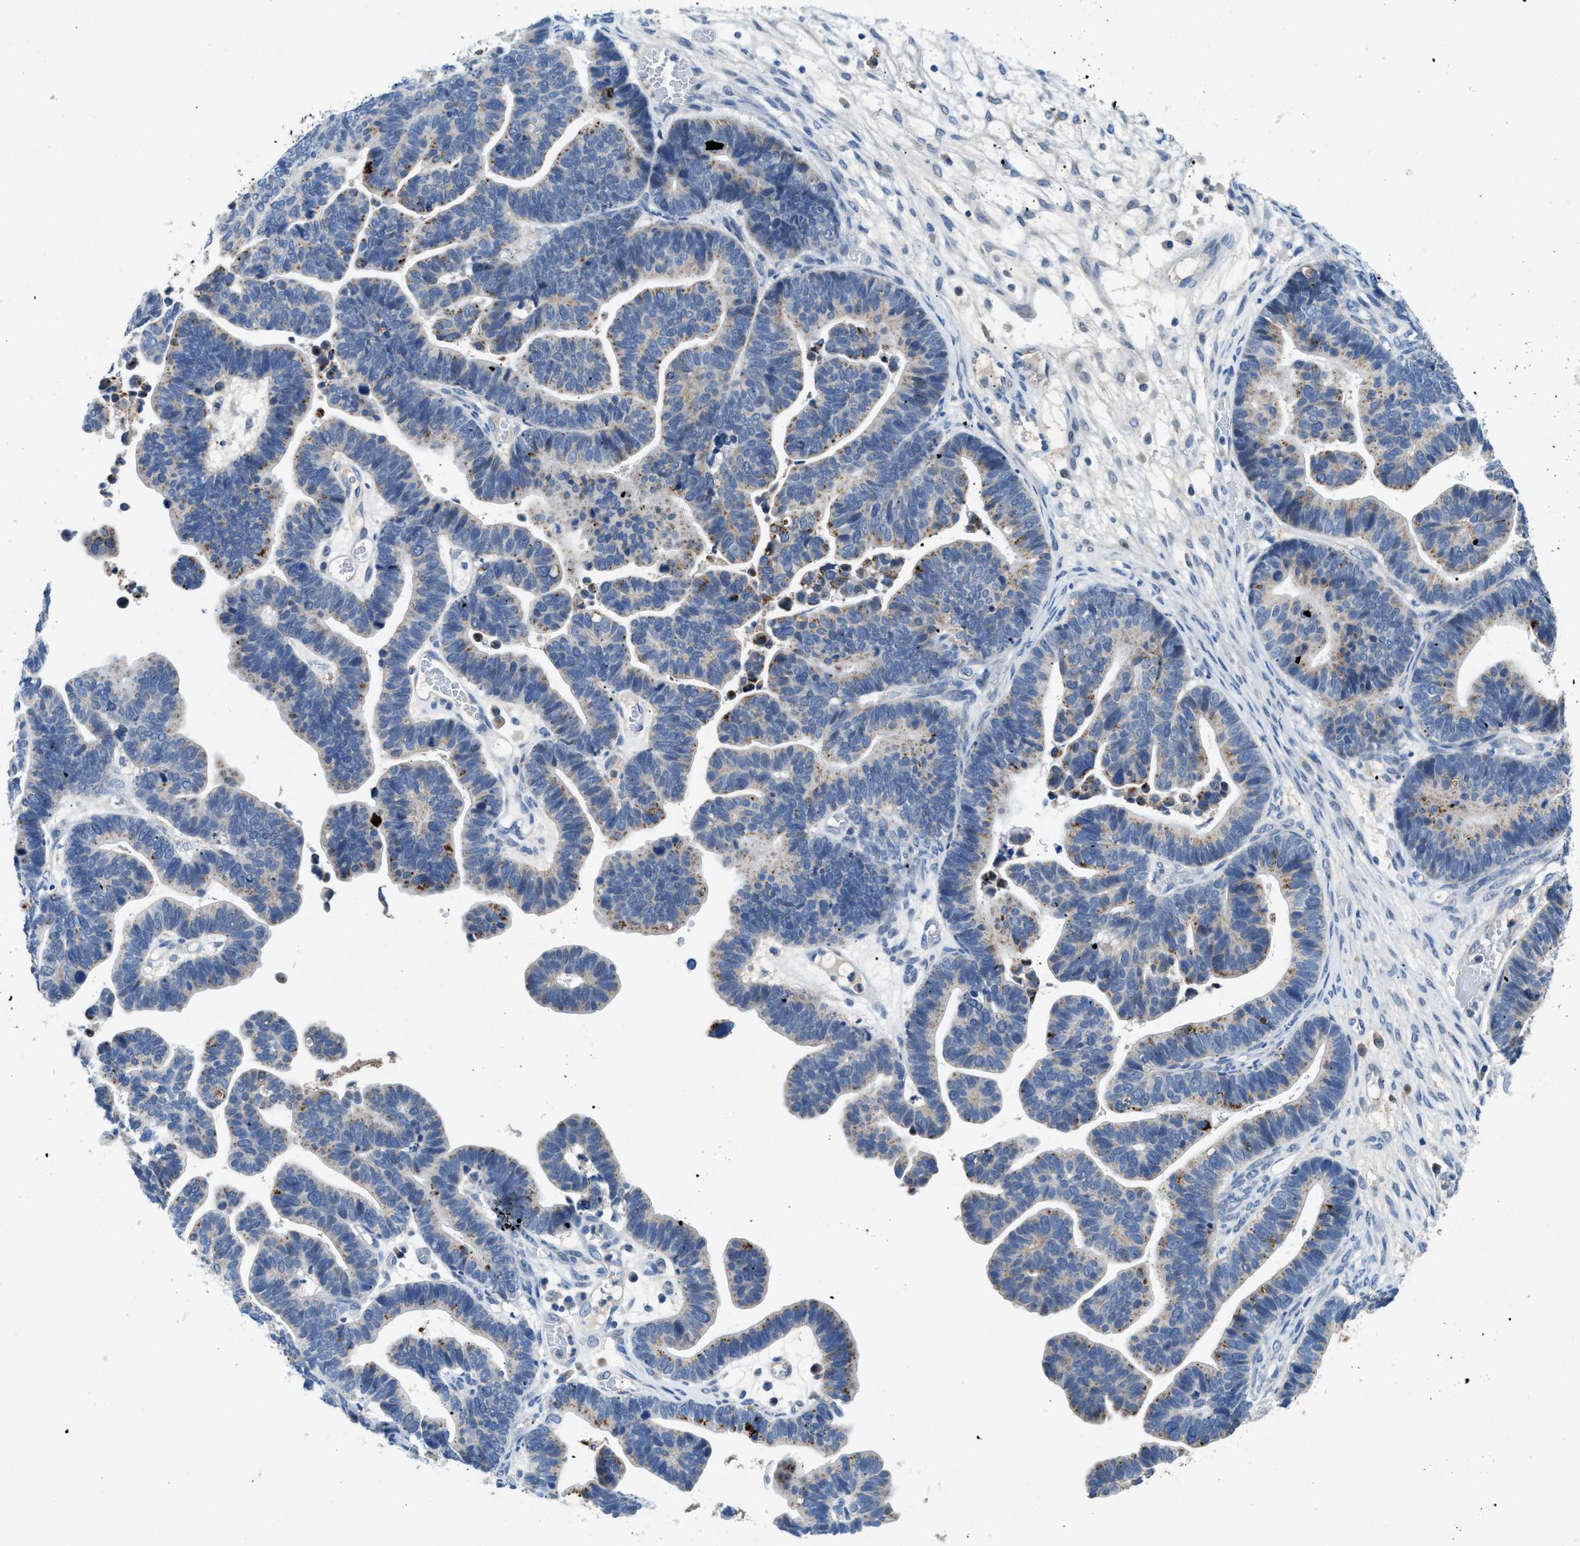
{"staining": {"intensity": "weak", "quantity": "<25%", "location": "cytoplasmic/membranous"}, "tissue": "ovarian cancer", "cell_type": "Tumor cells", "image_type": "cancer", "snomed": [{"axis": "morphology", "description": "Cystadenocarcinoma, serous, NOS"}, {"axis": "topography", "description": "Ovary"}], "caption": "This is an immunohistochemistry (IHC) photomicrograph of serous cystadenocarcinoma (ovarian). There is no expression in tumor cells.", "gene": "TSPAN3", "patient": {"sex": "female", "age": 56}}